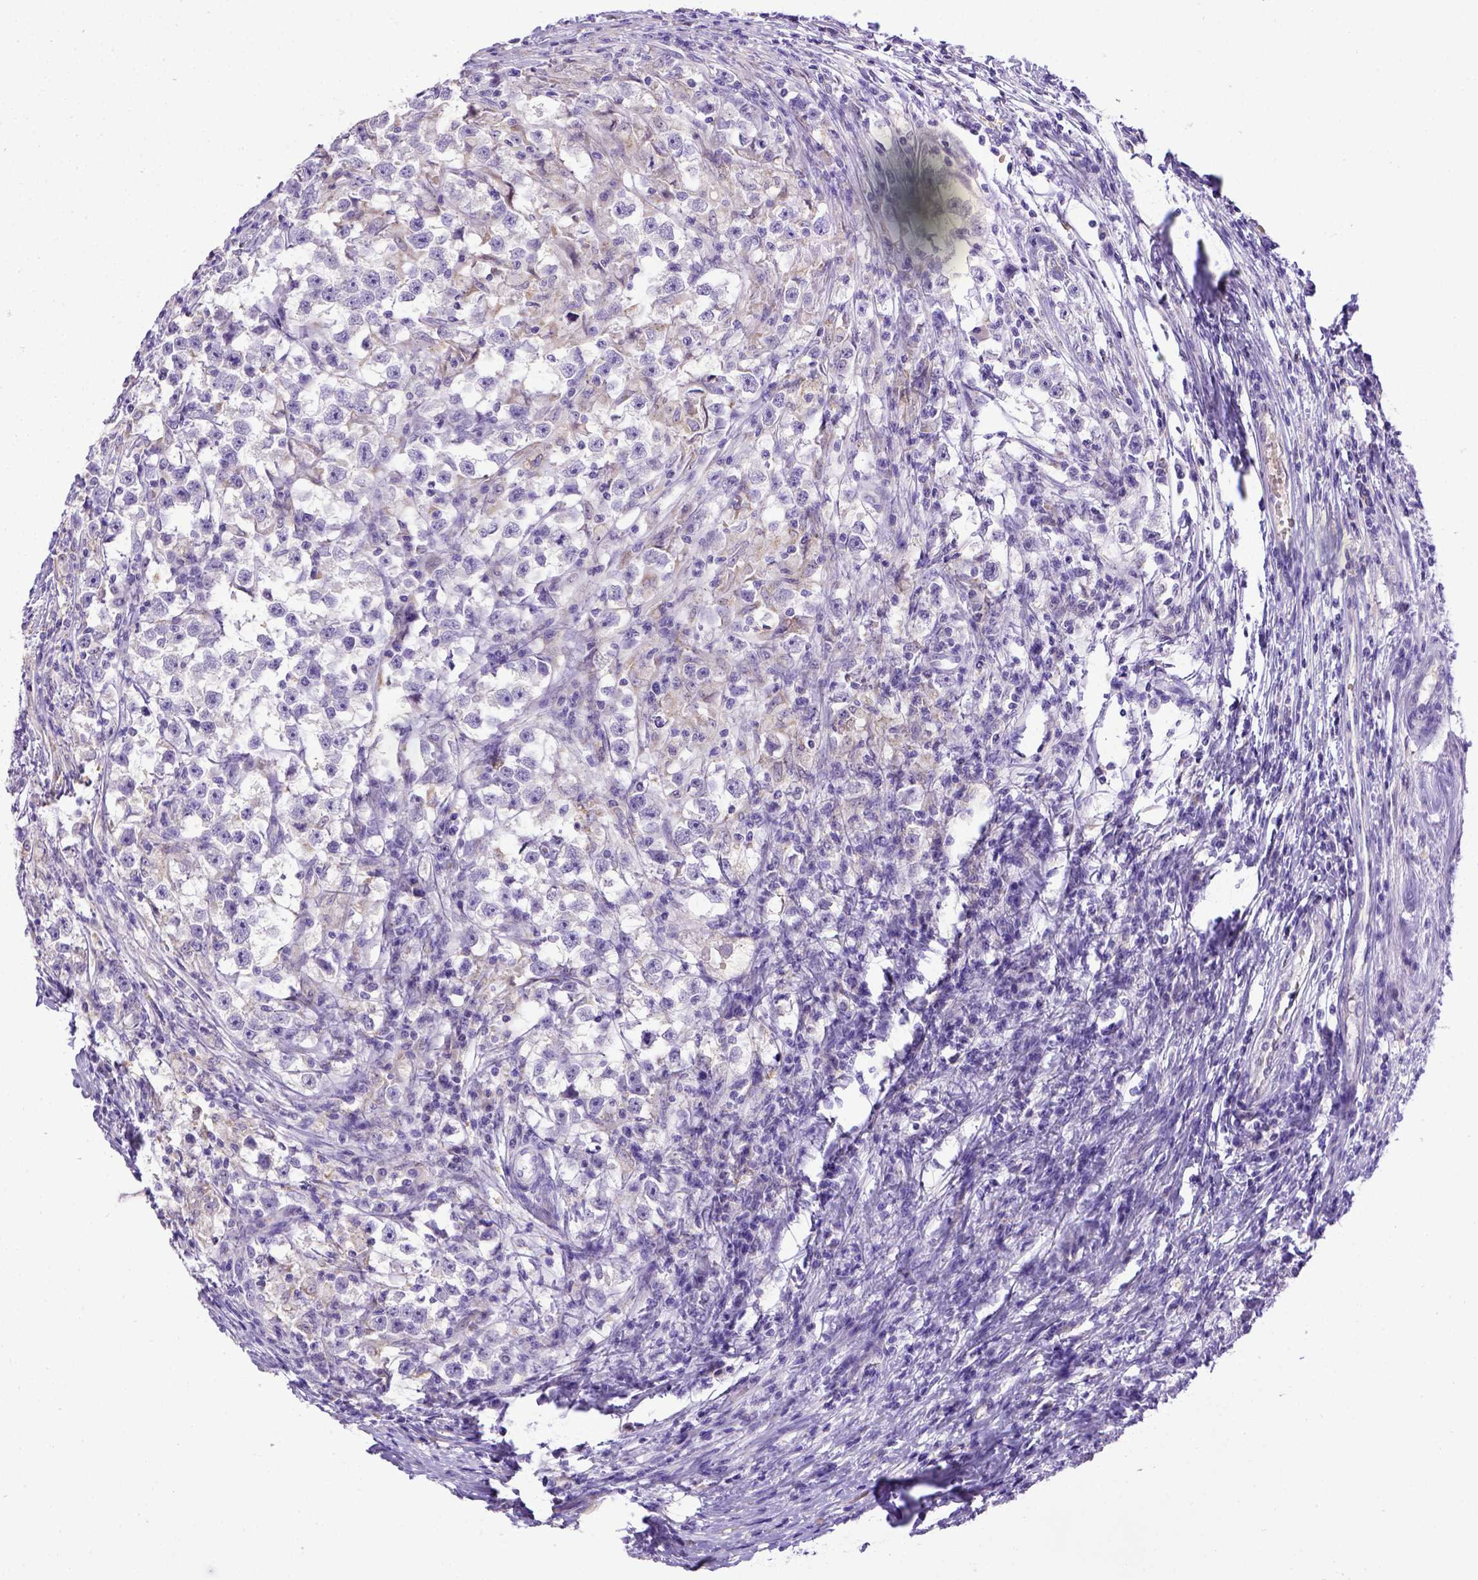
{"staining": {"intensity": "negative", "quantity": "none", "location": "none"}, "tissue": "testis cancer", "cell_type": "Tumor cells", "image_type": "cancer", "snomed": [{"axis": "morphology", "description": "Seminoma, NOS"}, {"axis": "topography", "description": "Testis"}], "caption": "An image of testis cancer stained for a protein demonstrates no brown staining in tumor cells.", "gene": "SPEF1", "patient": {"sex": "male", "age": 33}}